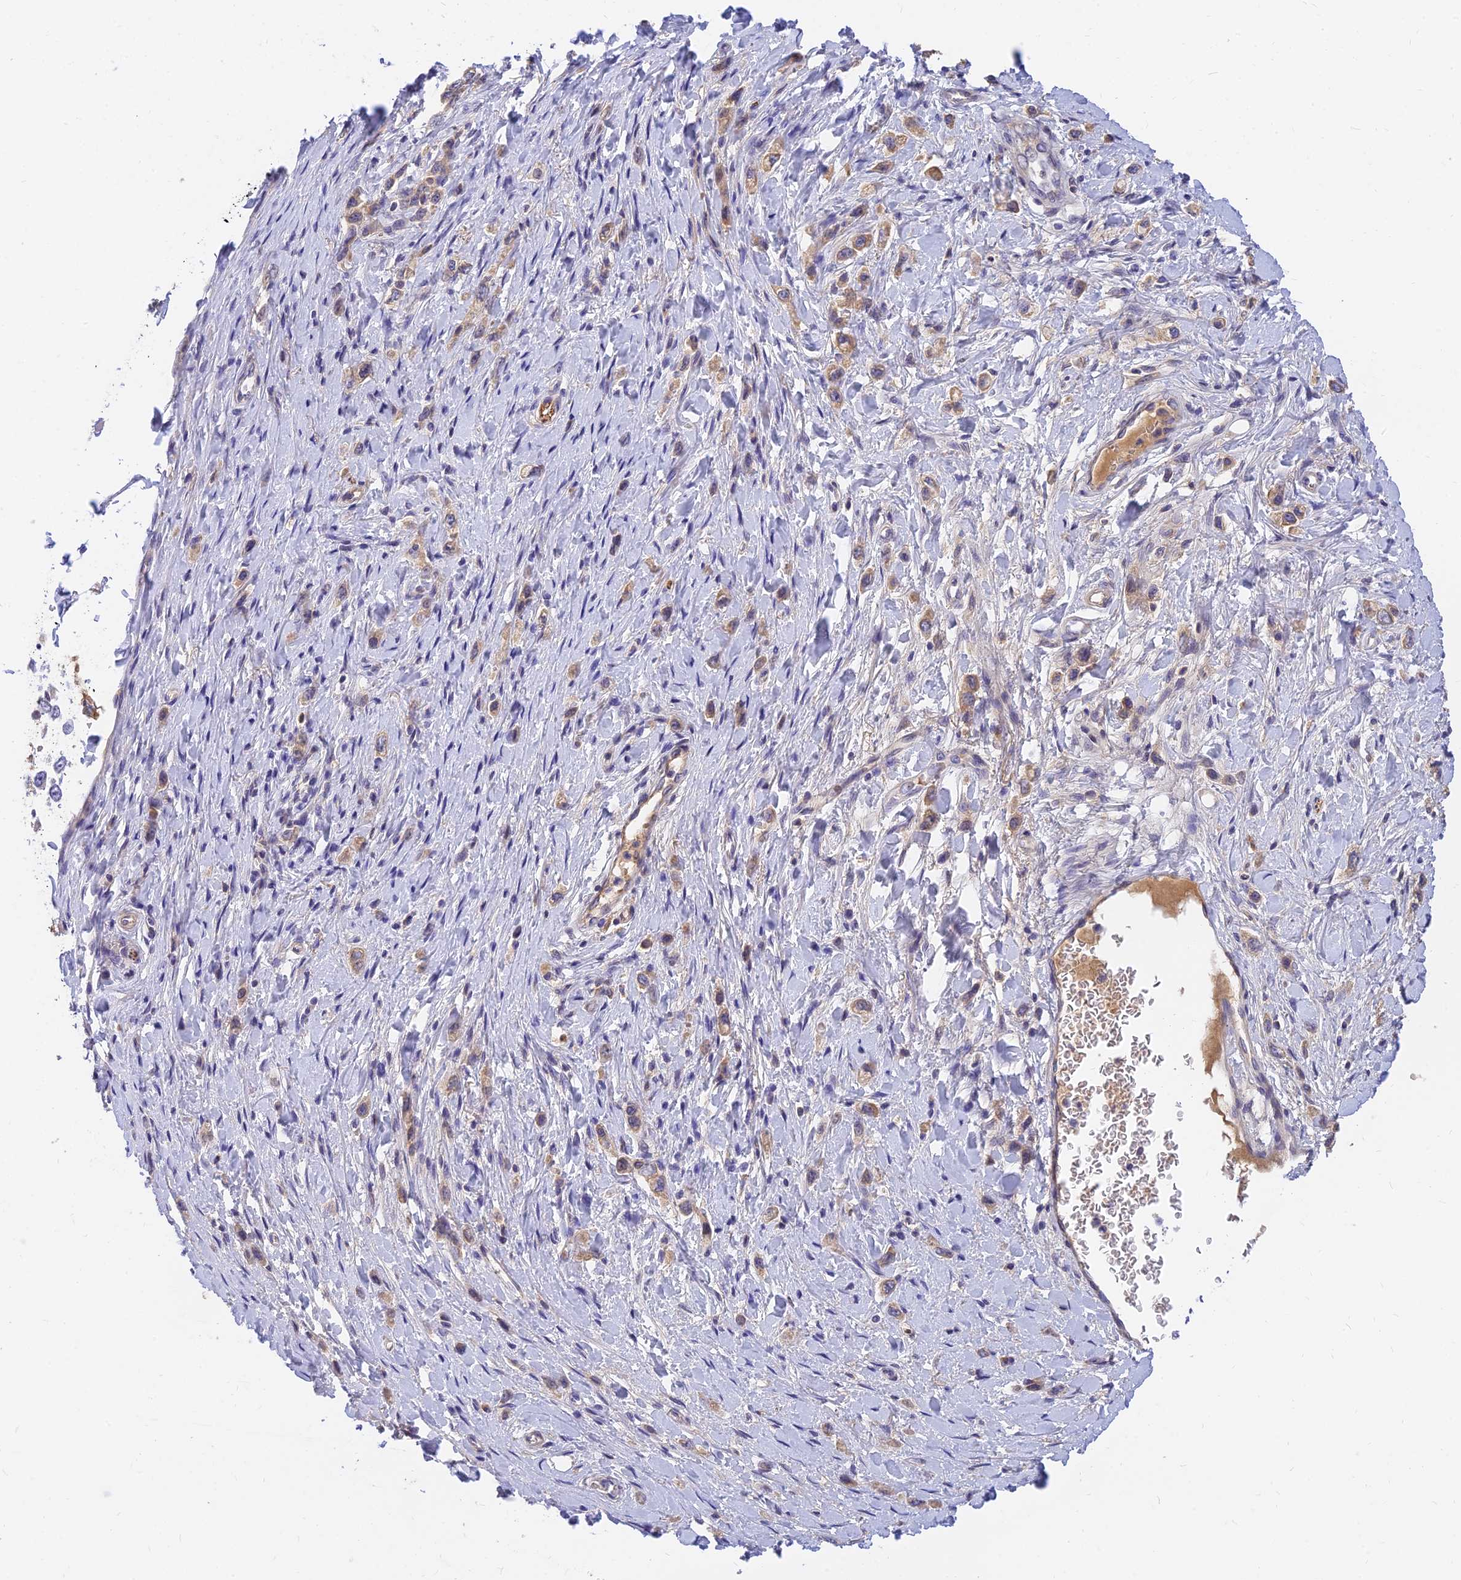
{"staining": {"intensity": "weak", "quantity": ">75%", "location": "cytoplasmic/membranous"}, "tissue": "stomach cancer", "cell_type": "Tumor cells", "image_type": "cancer", "snomed": [{"axis": "morphology", "description": "Adenocarcinoma, NOS"}, {"axis": "topography", "description": "Stomach"}], "caption": "Tumor cells demonstrate weak cytoplasmic/membranous positivity in approximately >75% of cells in stomach cancer (adenocarcinoma). Nuclei are stained in blue.", "gene": "ANKS4B", "patient": {"sex": "female", "age": 65}}